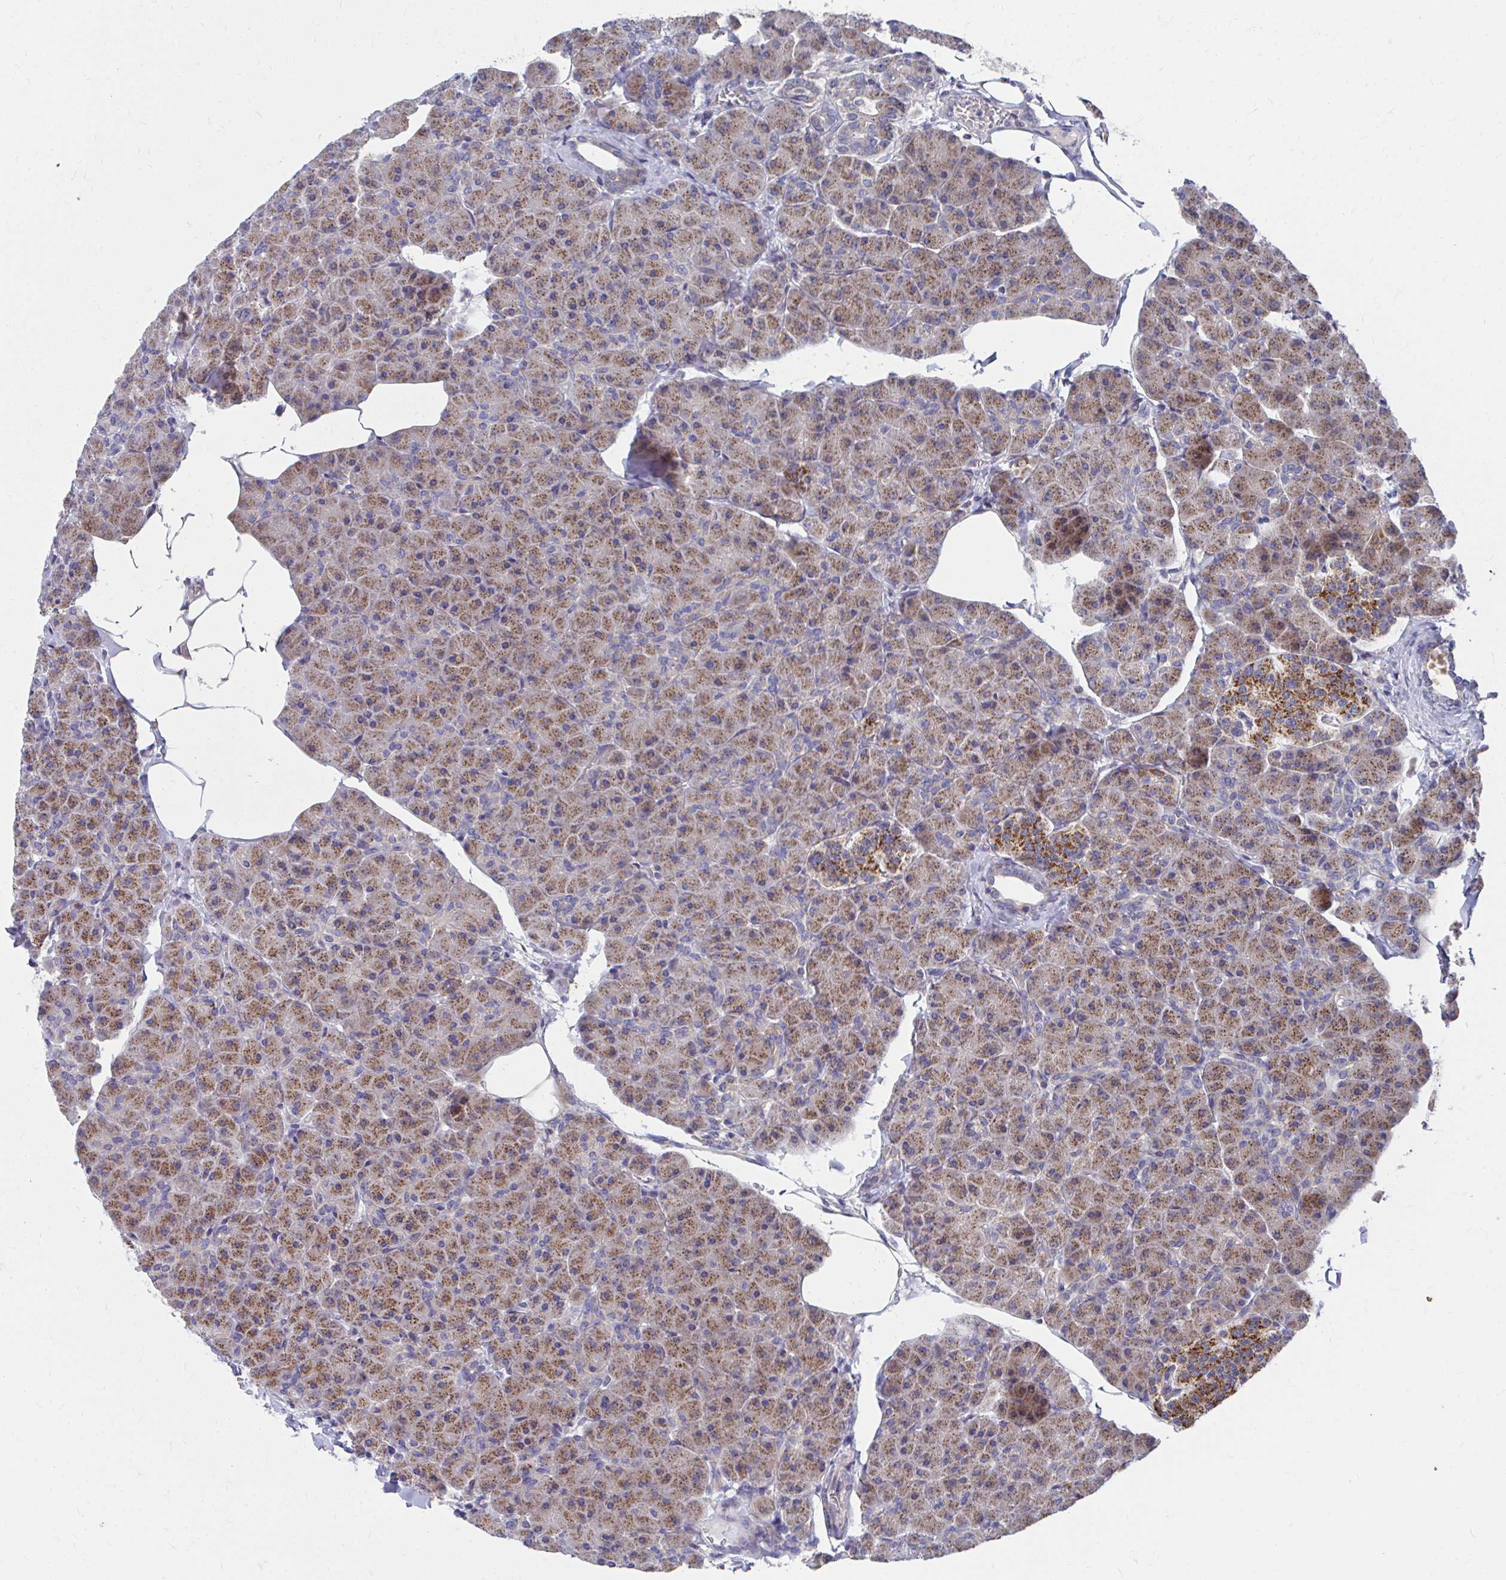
{"staining": {"intensity": "moderate", "quantity": ">75%", "location": "cytoplasmic/membranous"}, "tissue": "pancreas", "cell_type": "Exocrine glandular cells", "image_type": "normal", "snomed": [{"axis": "morphology", "description": "Normal tissue, NOS"}, {"axis": "topography", "description": "Pancreas"}], "caption": "Approximately >75% of exocrine glandular cells in normal human pancreas demonstrate moderate cytoplasmic/membranous protein expression as visualized by brown immunohistochemical staining.", "gene": "PEX3", "patient": {"sex": "male", "age": 35}}